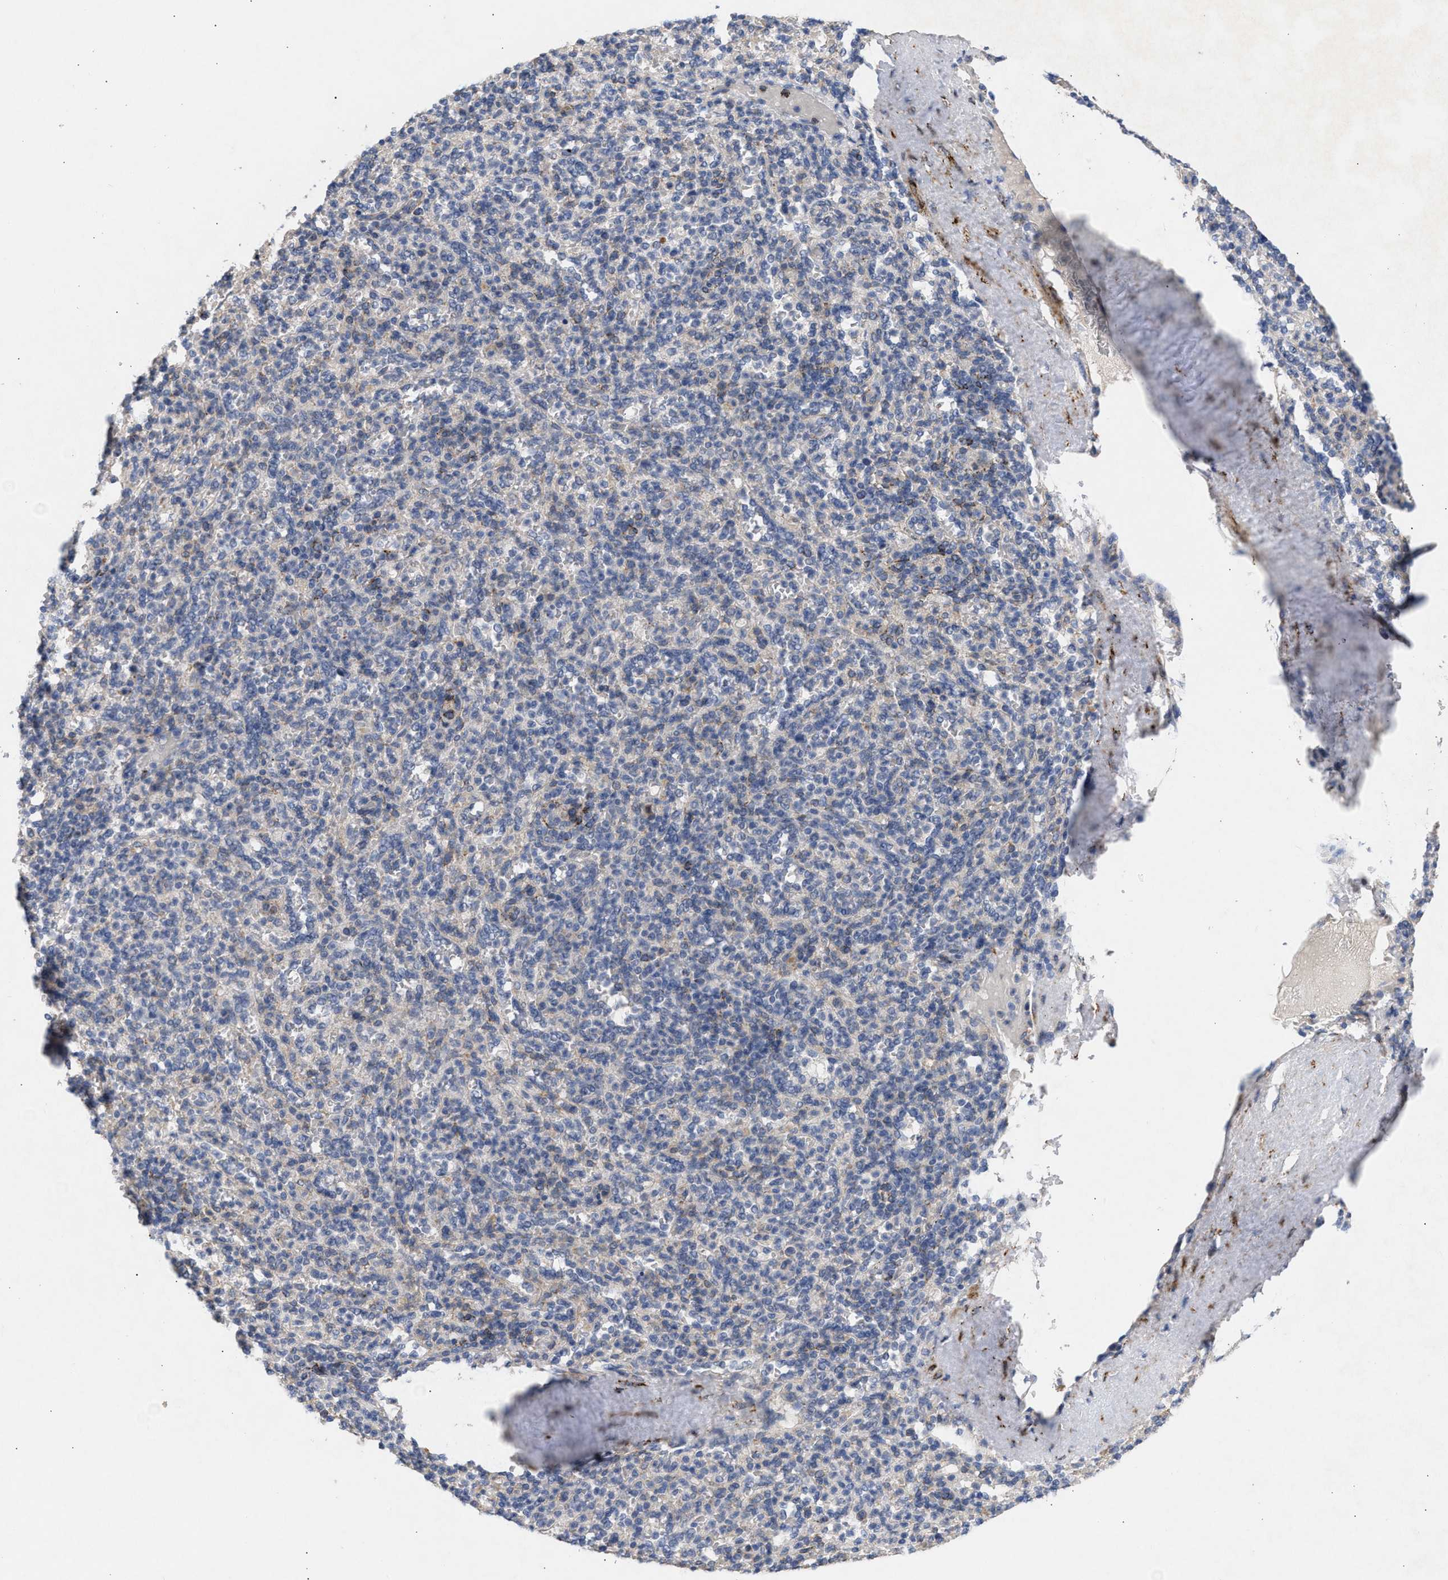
{"staining": {"intensity": "negative", "quantity": "none", "location": "none"}, "tissue": "spleen", "cell_type": "Cells in red pulp", "image_type": "normal", "snomed": [{"axis": "morphology", "description": "Normal tissue, NOS"}, {"axis": "topography", "description": "Spleen"}], "caption": "A high-resolution image shows immunohistochemistry staining of unremarkable spleen, which exhibits no significant positivity in cells in red pulp.", "gene": "SELENOM", "patient": {"sex": "male", "age": 36}}